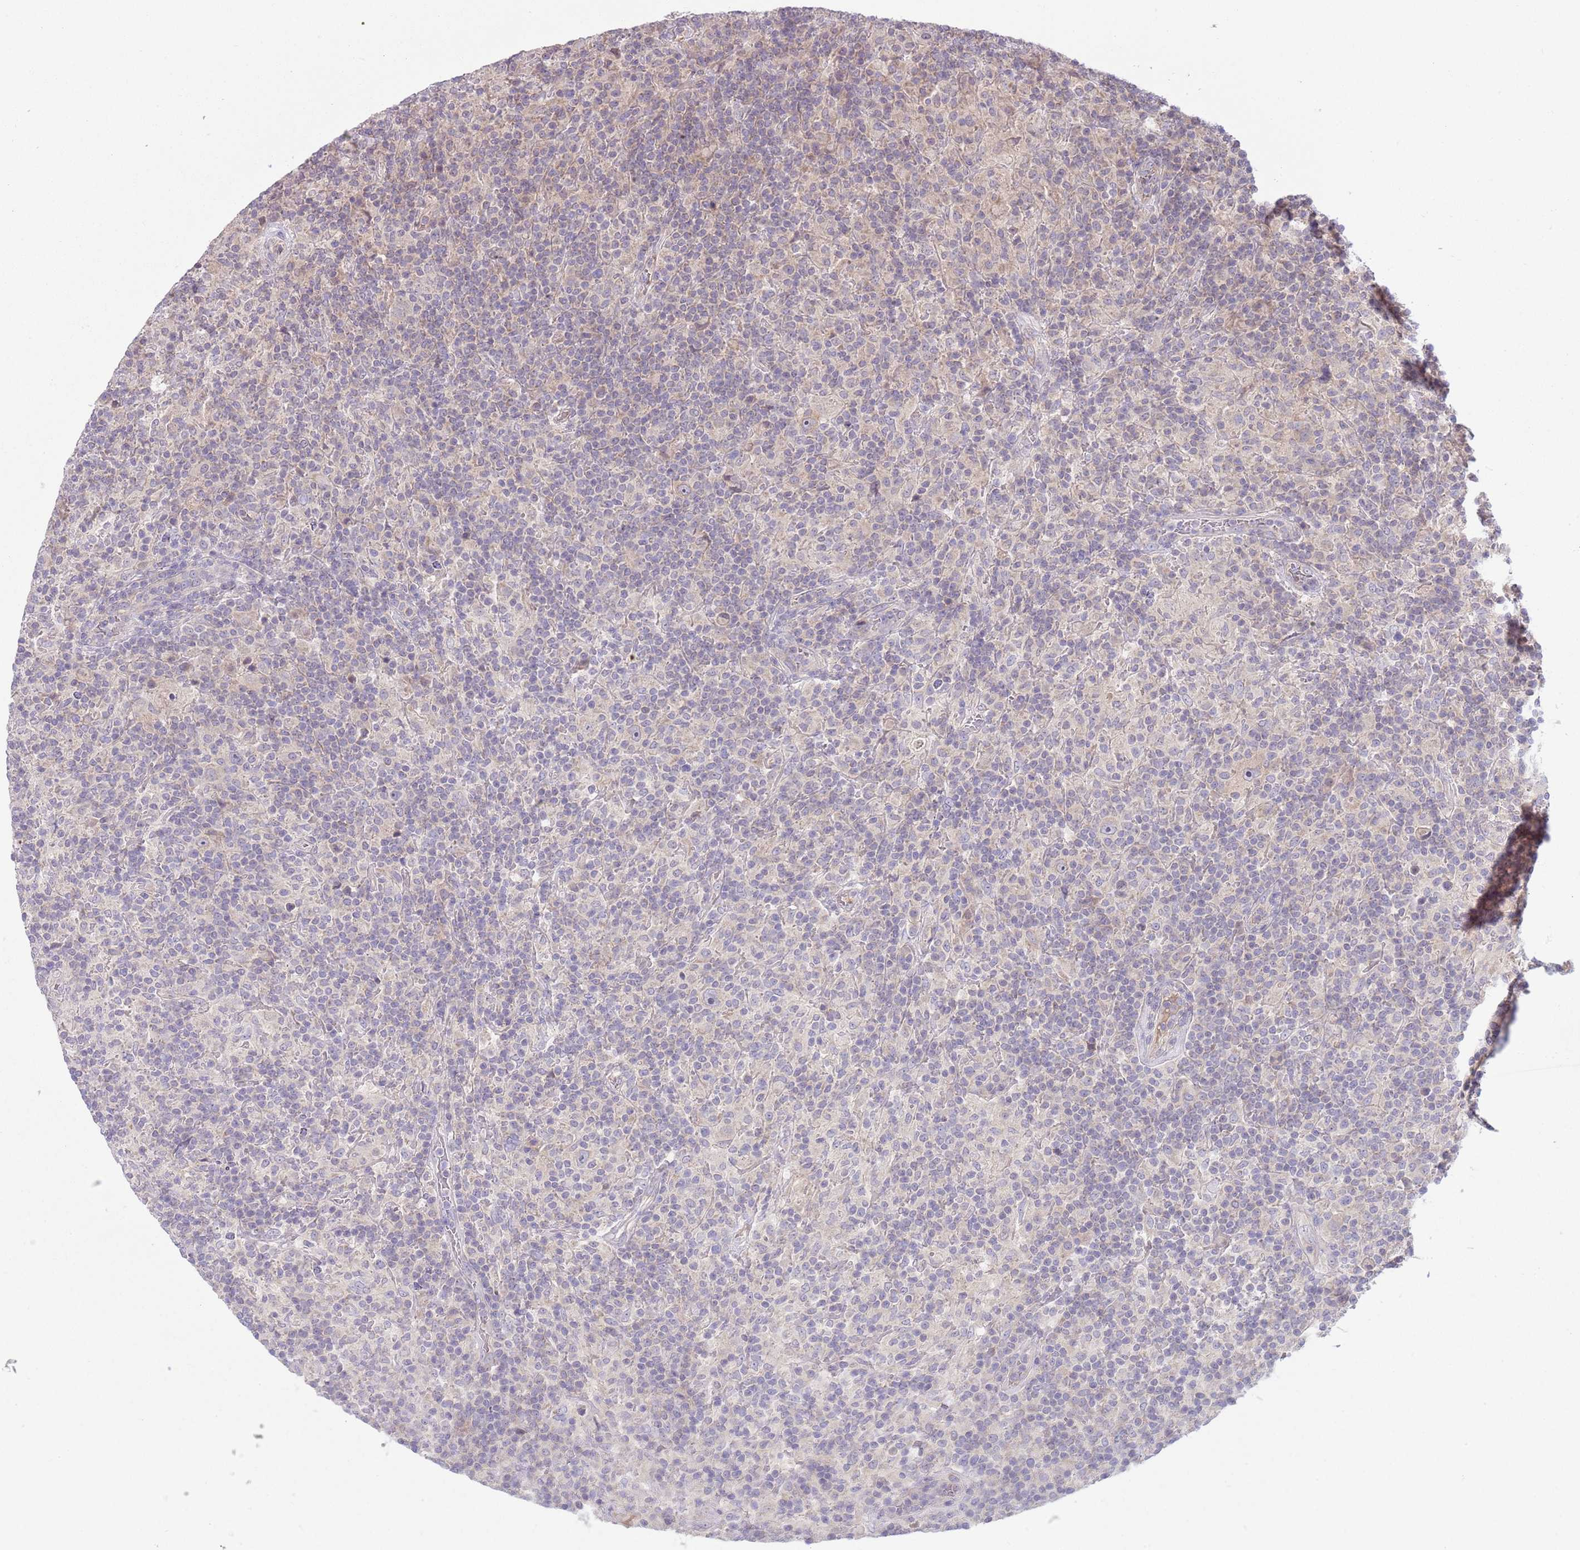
{"staining": {"intensity": "negative", "quantity": "none", "location": "none"}, "tissue": "lymphoma", "cell_type": "Tumor cells", "image_type": "cancer", "snomed": [{"axis": "morphology", "description": "Hodgkin's disease, NOS"}, {"axis": "topography", "description": "Lymph node"}], "caption": "This is an IHC histopathology image of lymphoma. There is no staining in tumor cells.", "gene": "SKOR2", "patient": {"sex": "male", "age": 70}}